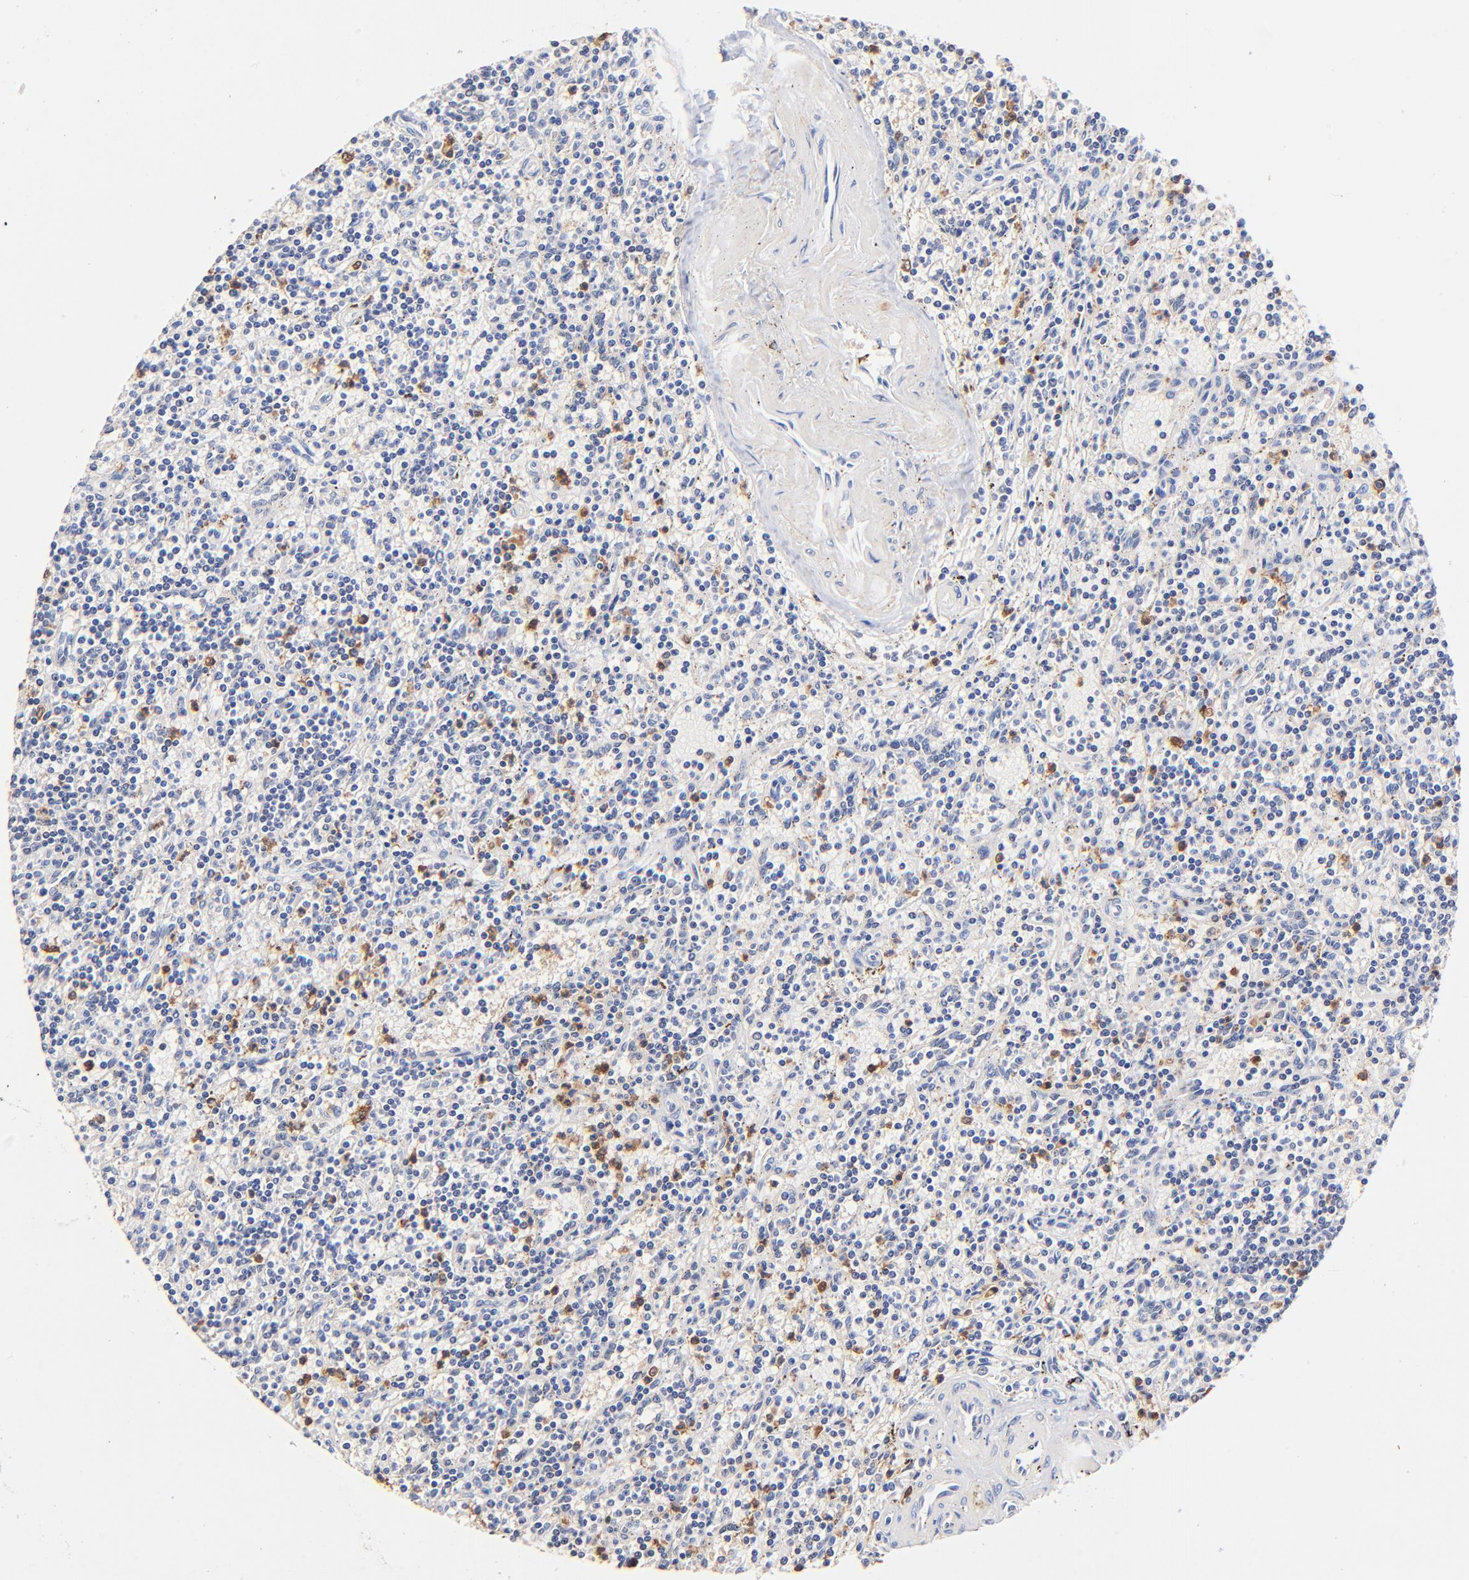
{"staining": {"intensity": "negative", "quantity": "none", "location": "none"}, "tissue": "lymphoma", "cell_type": "Tumor cells", "image_type": "cancer", "snomed": [{"axis": "morphology", "description": "Malignant lymphoma, non-Hodgkin's type, Low grade"}, {"axis": "topography", "description": "Spleen"}], "caption": "A histopathology image of human malignant lymphoma, non-Hodgkin's type (low-grade) is negative for staining in tumor cells.", "gene": "BBOF1", "patient": {"sex": "male", "age": 73}}